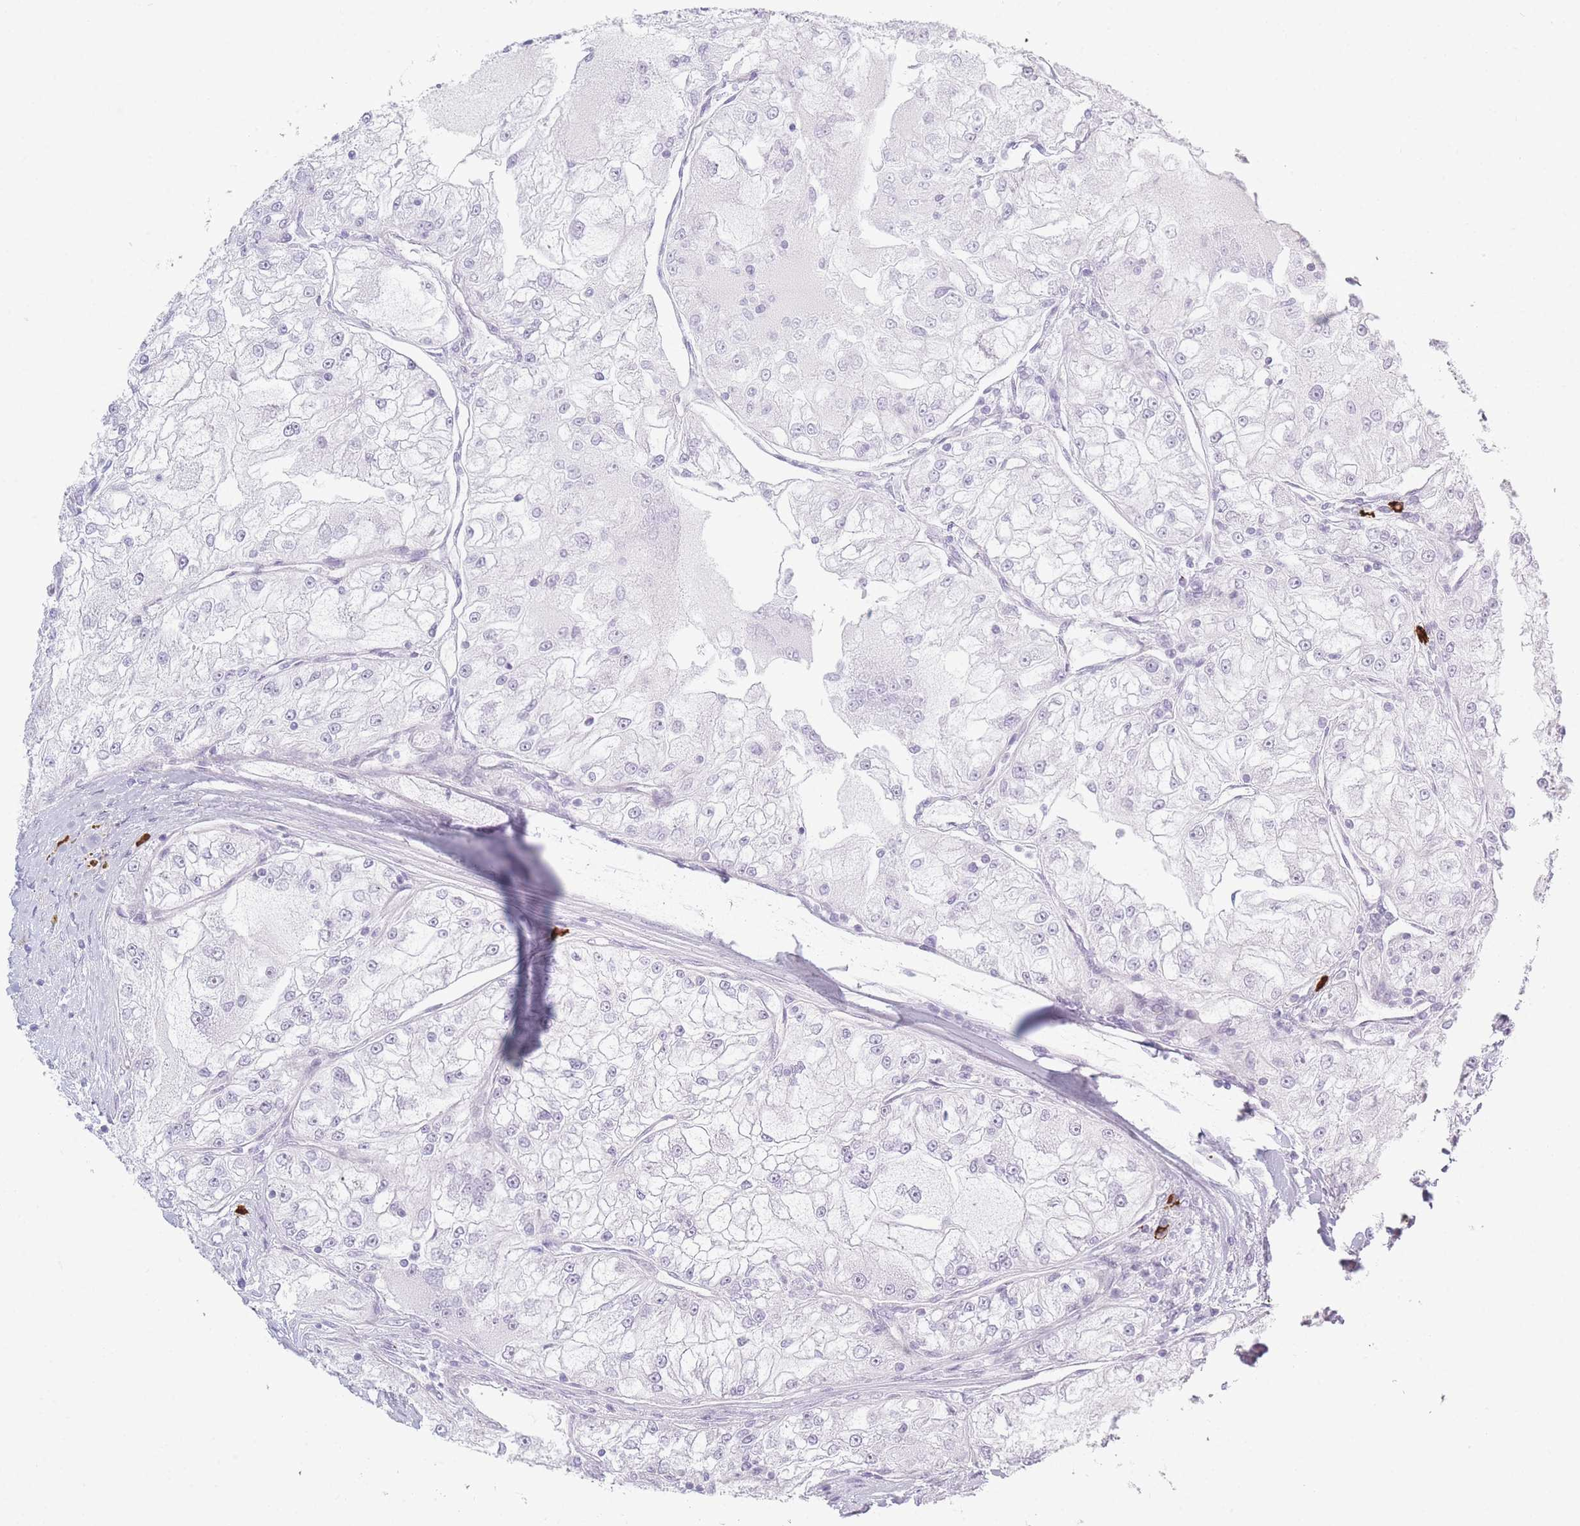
{"staining": {"intensity": "negative", "quantity": "none", "location": "none"}, "tissue": "renal cancer", "cell_type": "Tumor cells", "image_type": "cancer", "snomed": [{"axis": "morphology", "description": "Adenocarcinoma, NOS"}, {"axis": "topography", "description": "Kidney"}], "caption": "Protein analysis of adenocarcinoma (renal) exhibits no significant staining in tumor cells.", "gene": "PLEKHG2", "patient": {"sex": "female", "age": 72}}